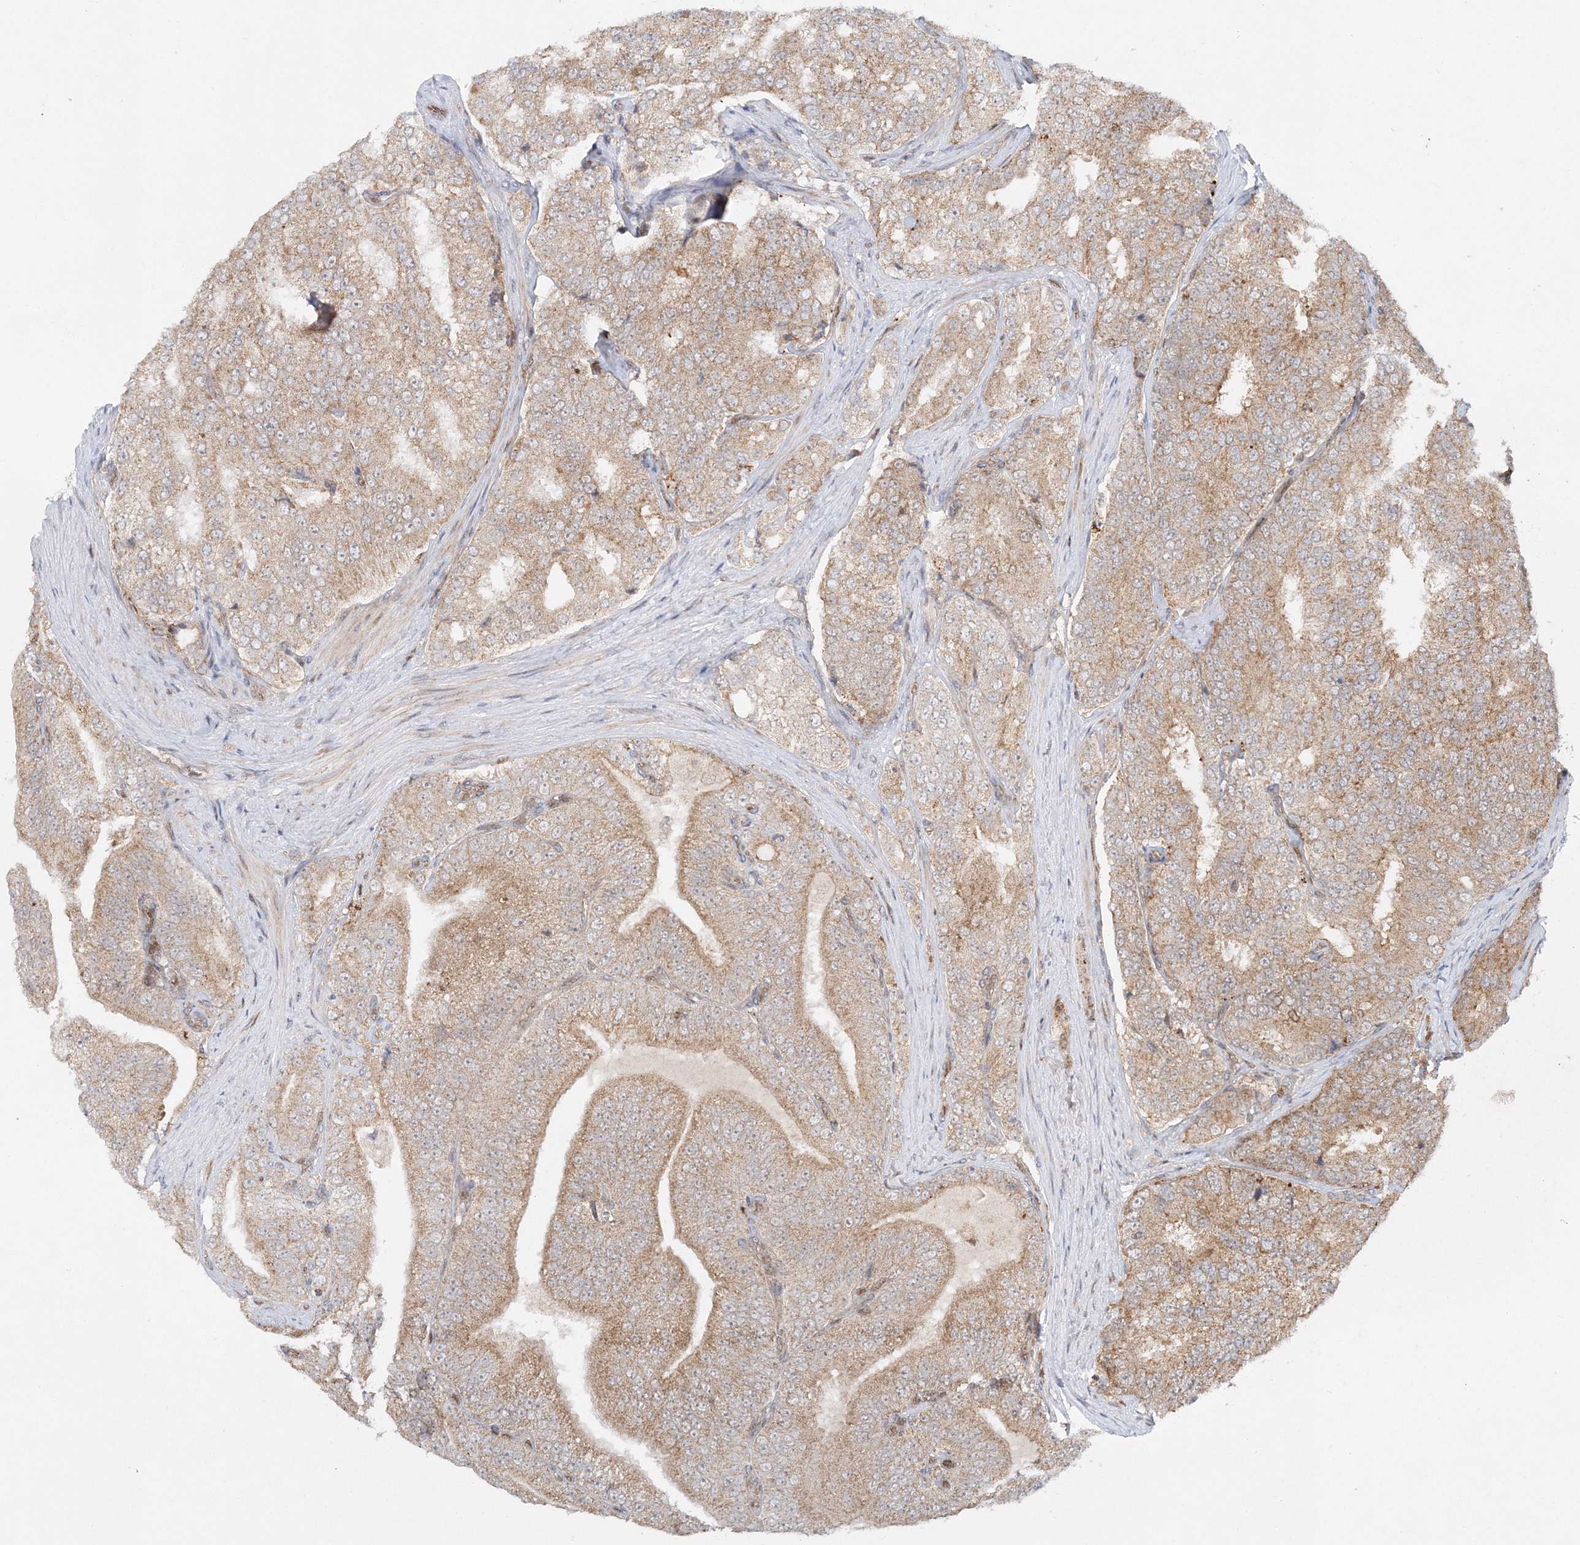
{"staining": {"intensity": "weak", "quantity": ">75%", "location": "cytoplasmic/membranous"}, "tissue": "prostate cancer", "cell_type": "Tumor cells", "image_type": "cancer", "snomed": [{"axis": "morphology", "description": "Adenocarcinoma, High grade"}, {"axis": "topography", "description": "Prostate"}], "caption": "Immunohistochemical staining of human adenocarcinoma (high-grade) (prostate) exhibits low levels of weak cytoplasmic/membranous staining in about >75% of tumor cells.", "gene": "RAB11FIP2", "patient": {"sex": "male", "age": 58}}